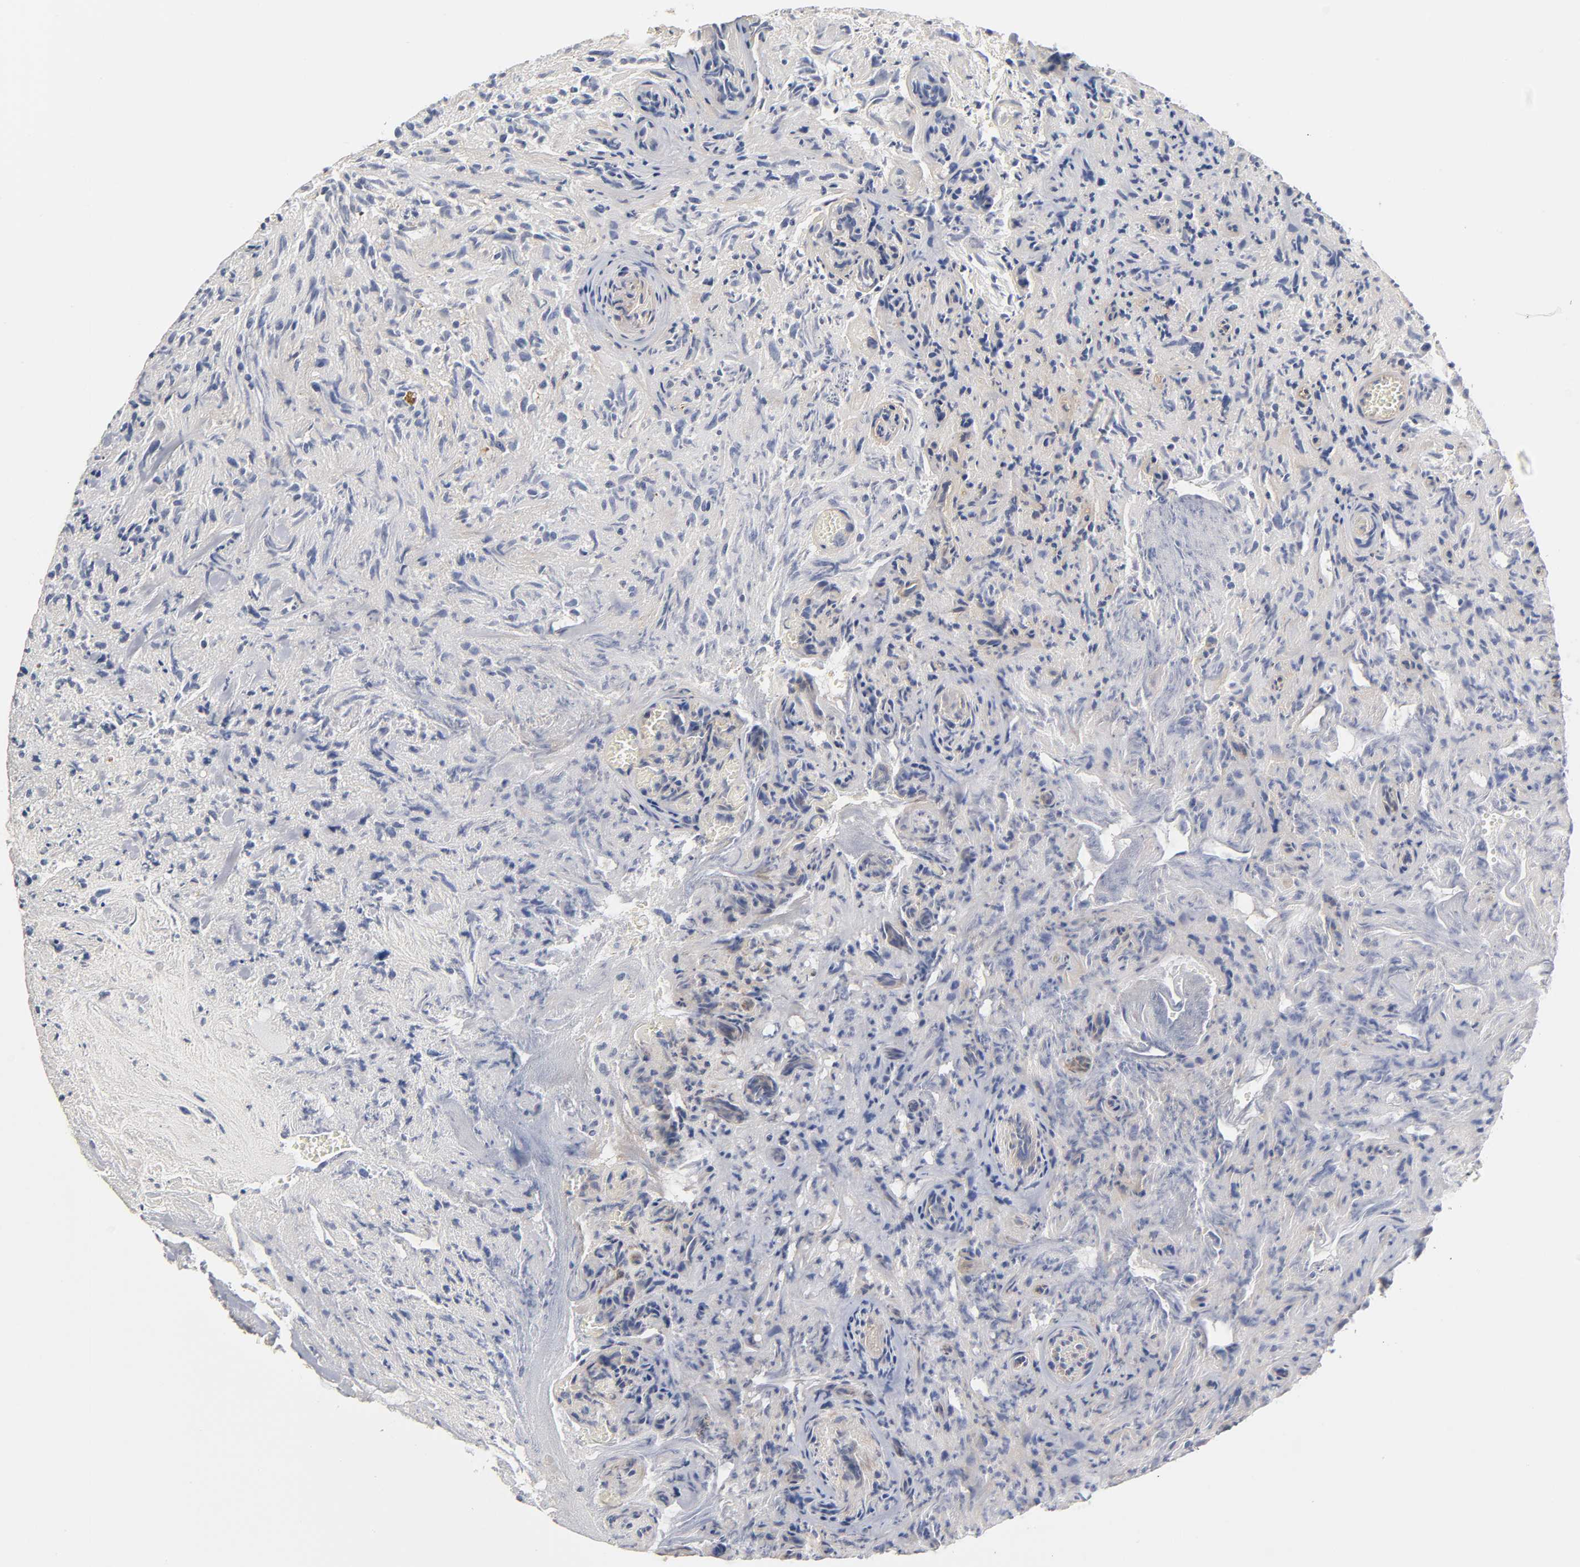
{"staining": {"intensity": "negative", "quantity": "none", "location": "none"}, "tissue": "glioma", "cell_type": "Tumor cells", "image_type": "cancer", "snomed": [{"axis": "morphology", "description": "Normal tissue, NOS"}, {"axis": "morphology", "description": "Glioma, malignant, High grade"}, {"axis": "topography", "description": "Cerebral cortex"}], "caption": "IHC micrograph of neoplastic tissue: human malignant glioma (high-grade) stained with DAB (3,3'-diaminobenzidine) reveals no significant protein positivity in tumor cells.", "gene": "ACTR2", "patient": {"sex": "male", "age": 75}}